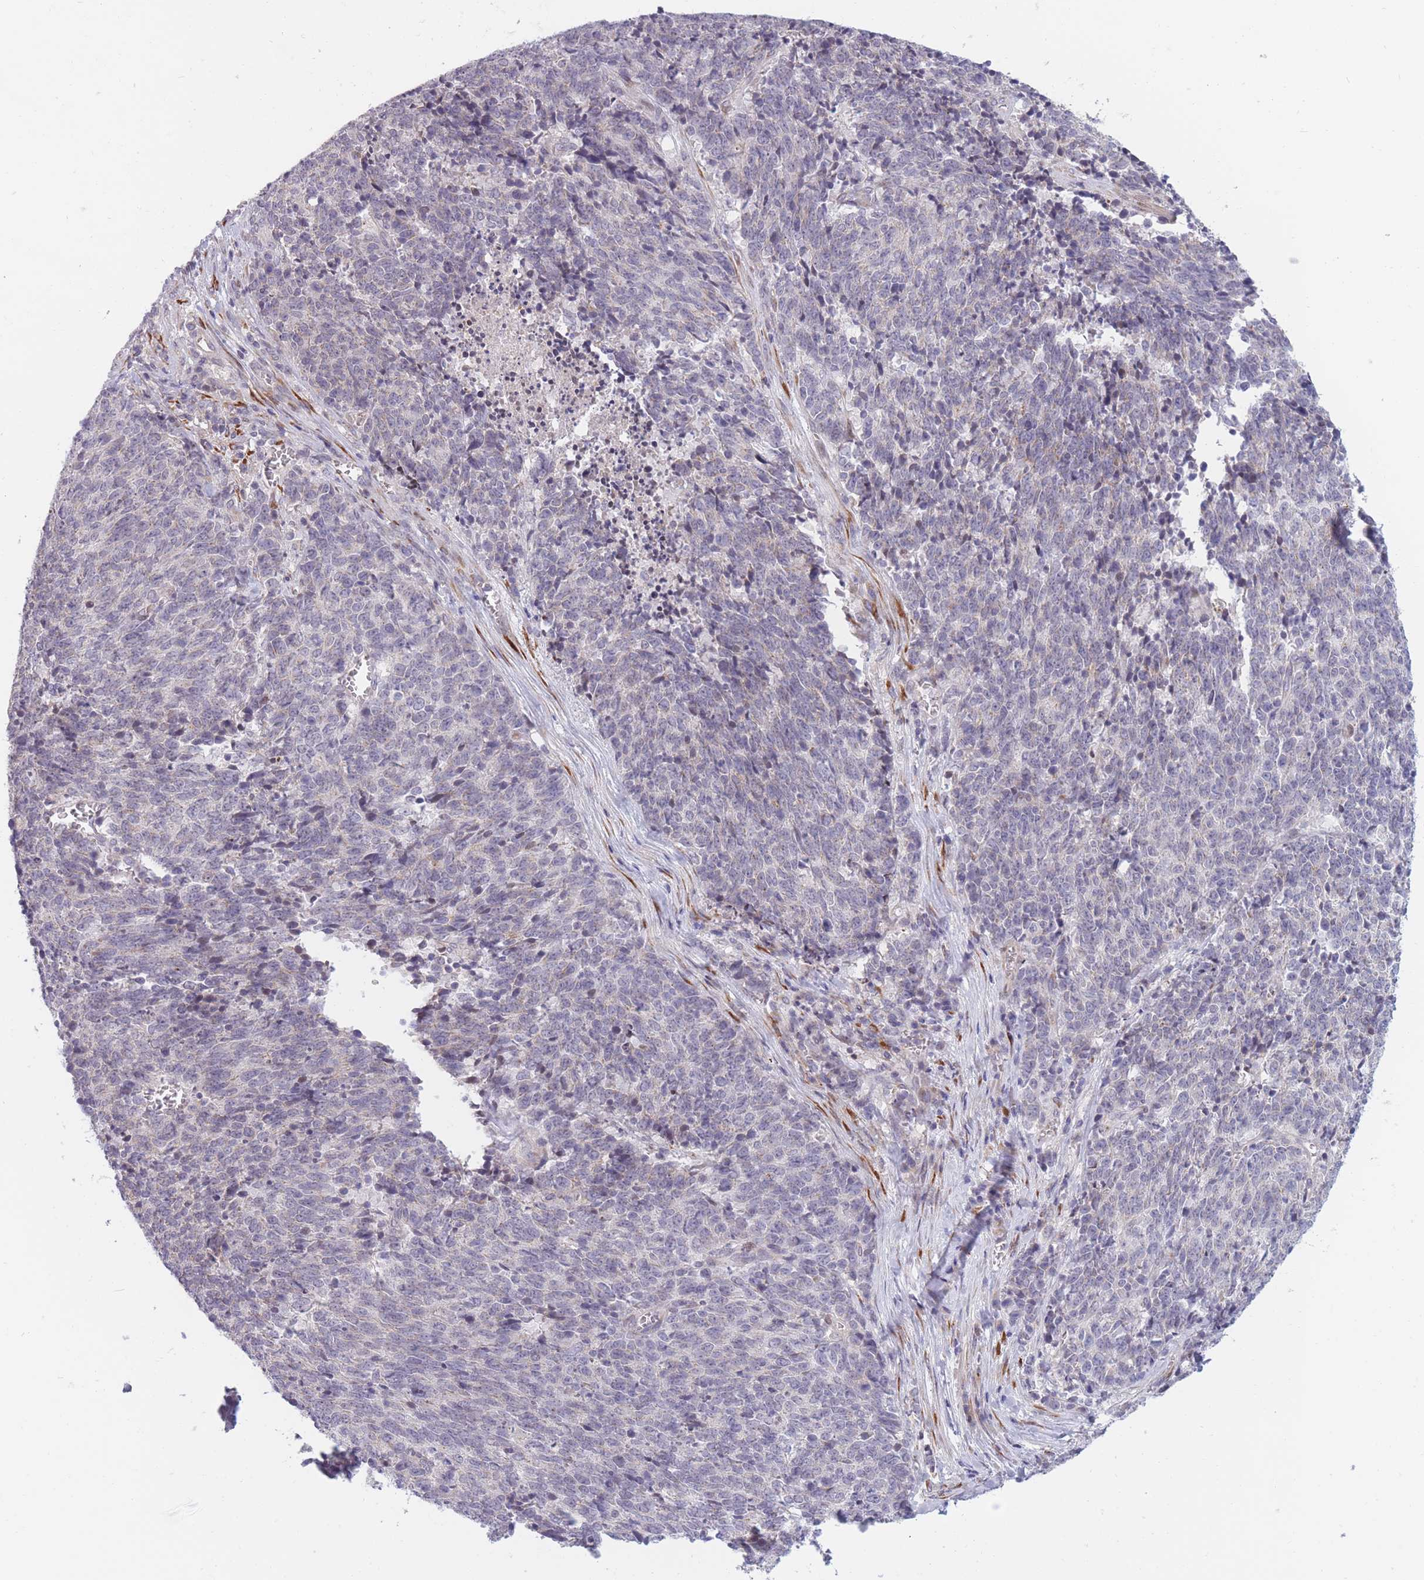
{"staining": {"intensity": "negative", "quantity": "none", "location": "none"}, "tissue": "cervical cancer", "cell_type": "Tumor cells", "image_type": "cancer", "snomed": [{"axis": "morphology", "description": "Squamous cell carcinoma, NOS"}, {"axis": "topography", "description": "Cervix"}], "caption": "There is no significant staining in tumor cells of cervical squamous cell carcinoma.", "gene": "CCNQ", "patient": {"sex": "female", "age": 29}}